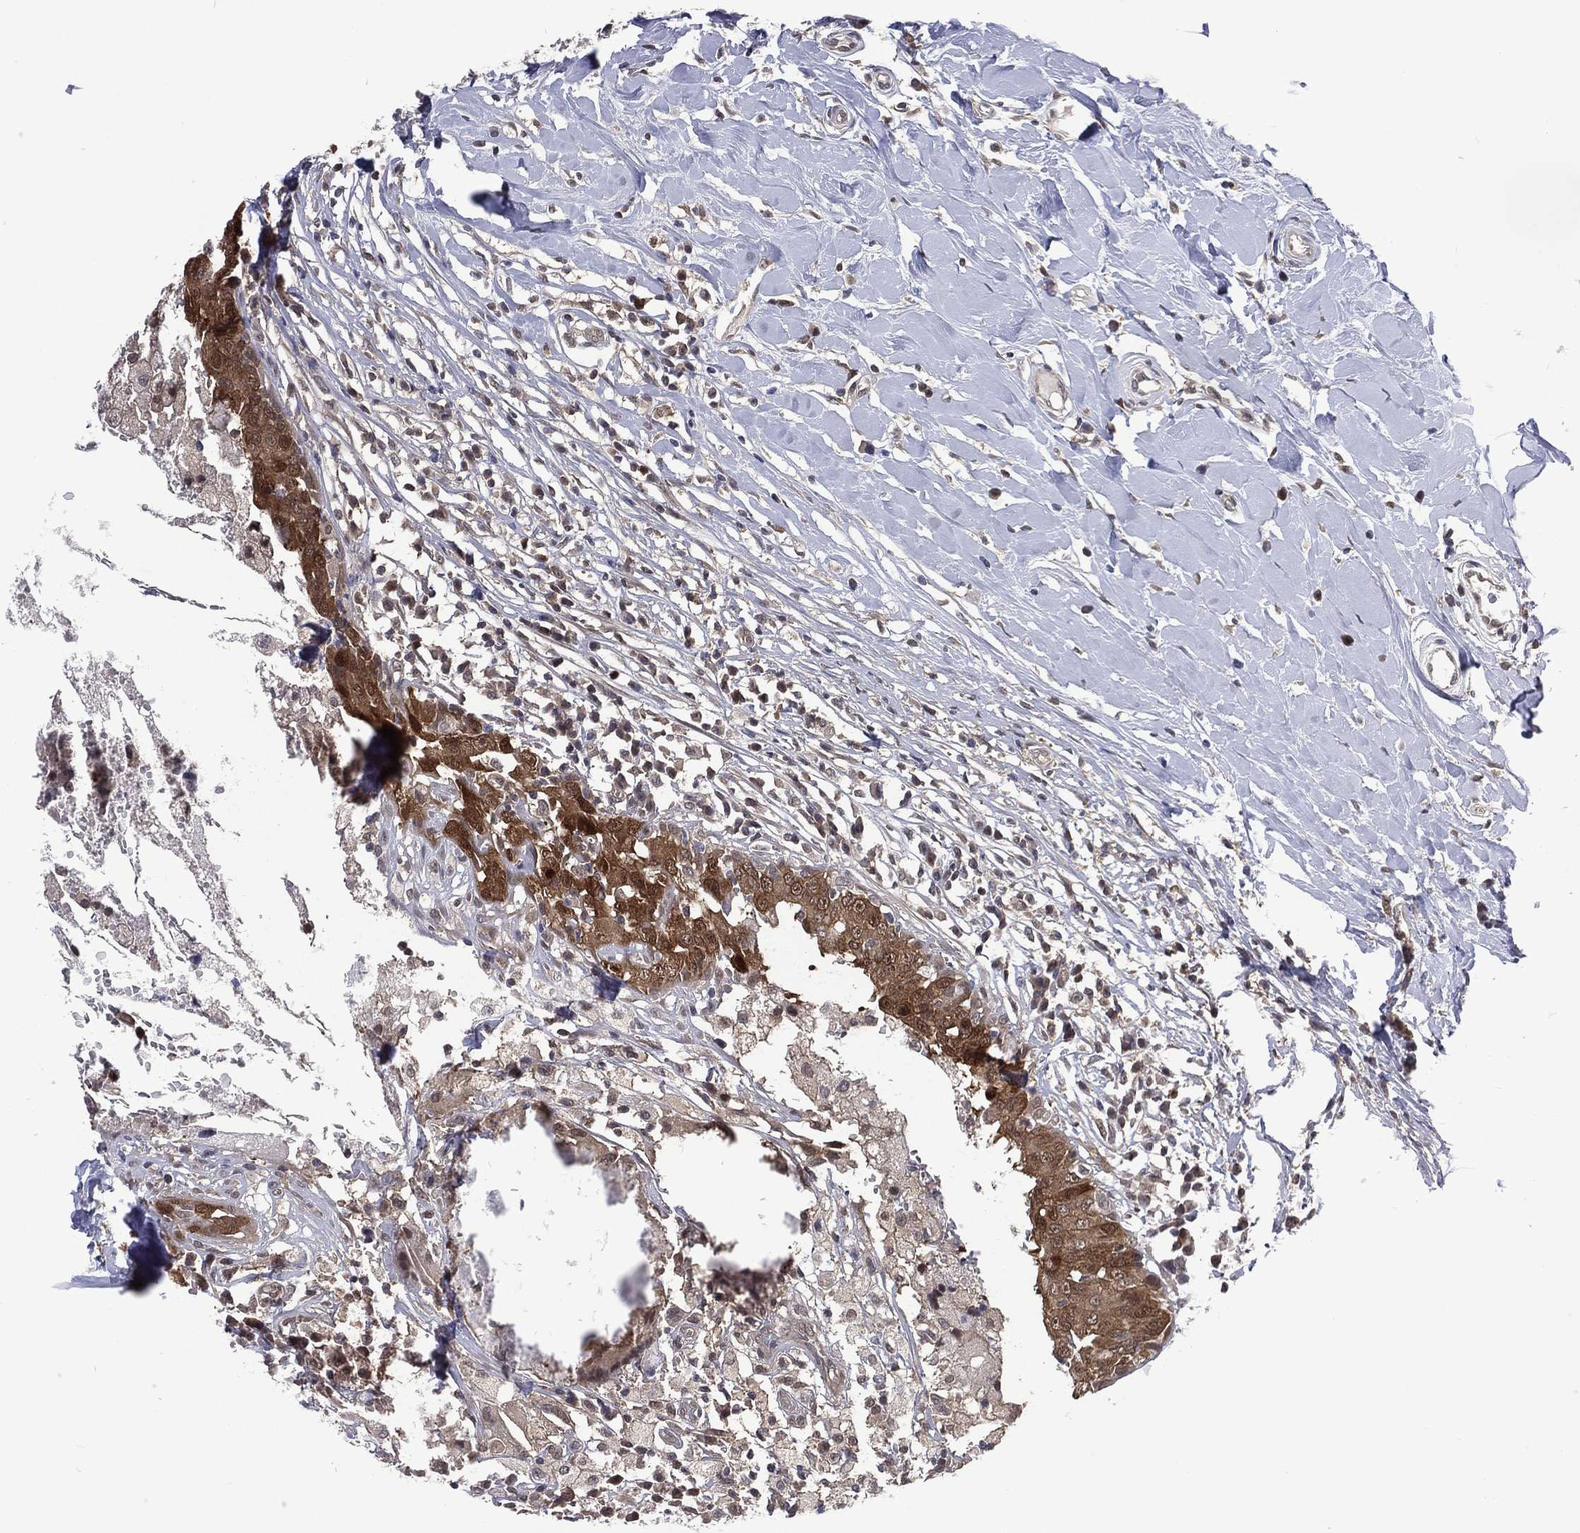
{"staining": {"intensity": "moderate", "quantity": ">75%", "location": "cytoplasmic/membranous"}, "tissue": "breast cancer", "cell_type": "Tumor cells", "image_type": "cancer", "snomed": [{"axis": "morphology", "description": "Duct carcinoma"}, {"axis": "topography", "description": "Breast"}], "caption": "Immunohistochemistry (IHC) histopathology image of neoplastic tissue: breast cancer (intraductal carcinoma) stained using immunohistochemistry (IHC) displays medium levels of moderate protein expression localized specifically in the cytoplasmic/membranous of tumor cells, appearing as a cytoplasmic/membranous brown color.", "gene": "MTAP", "patient": {"sex": "female", "age": 27}}